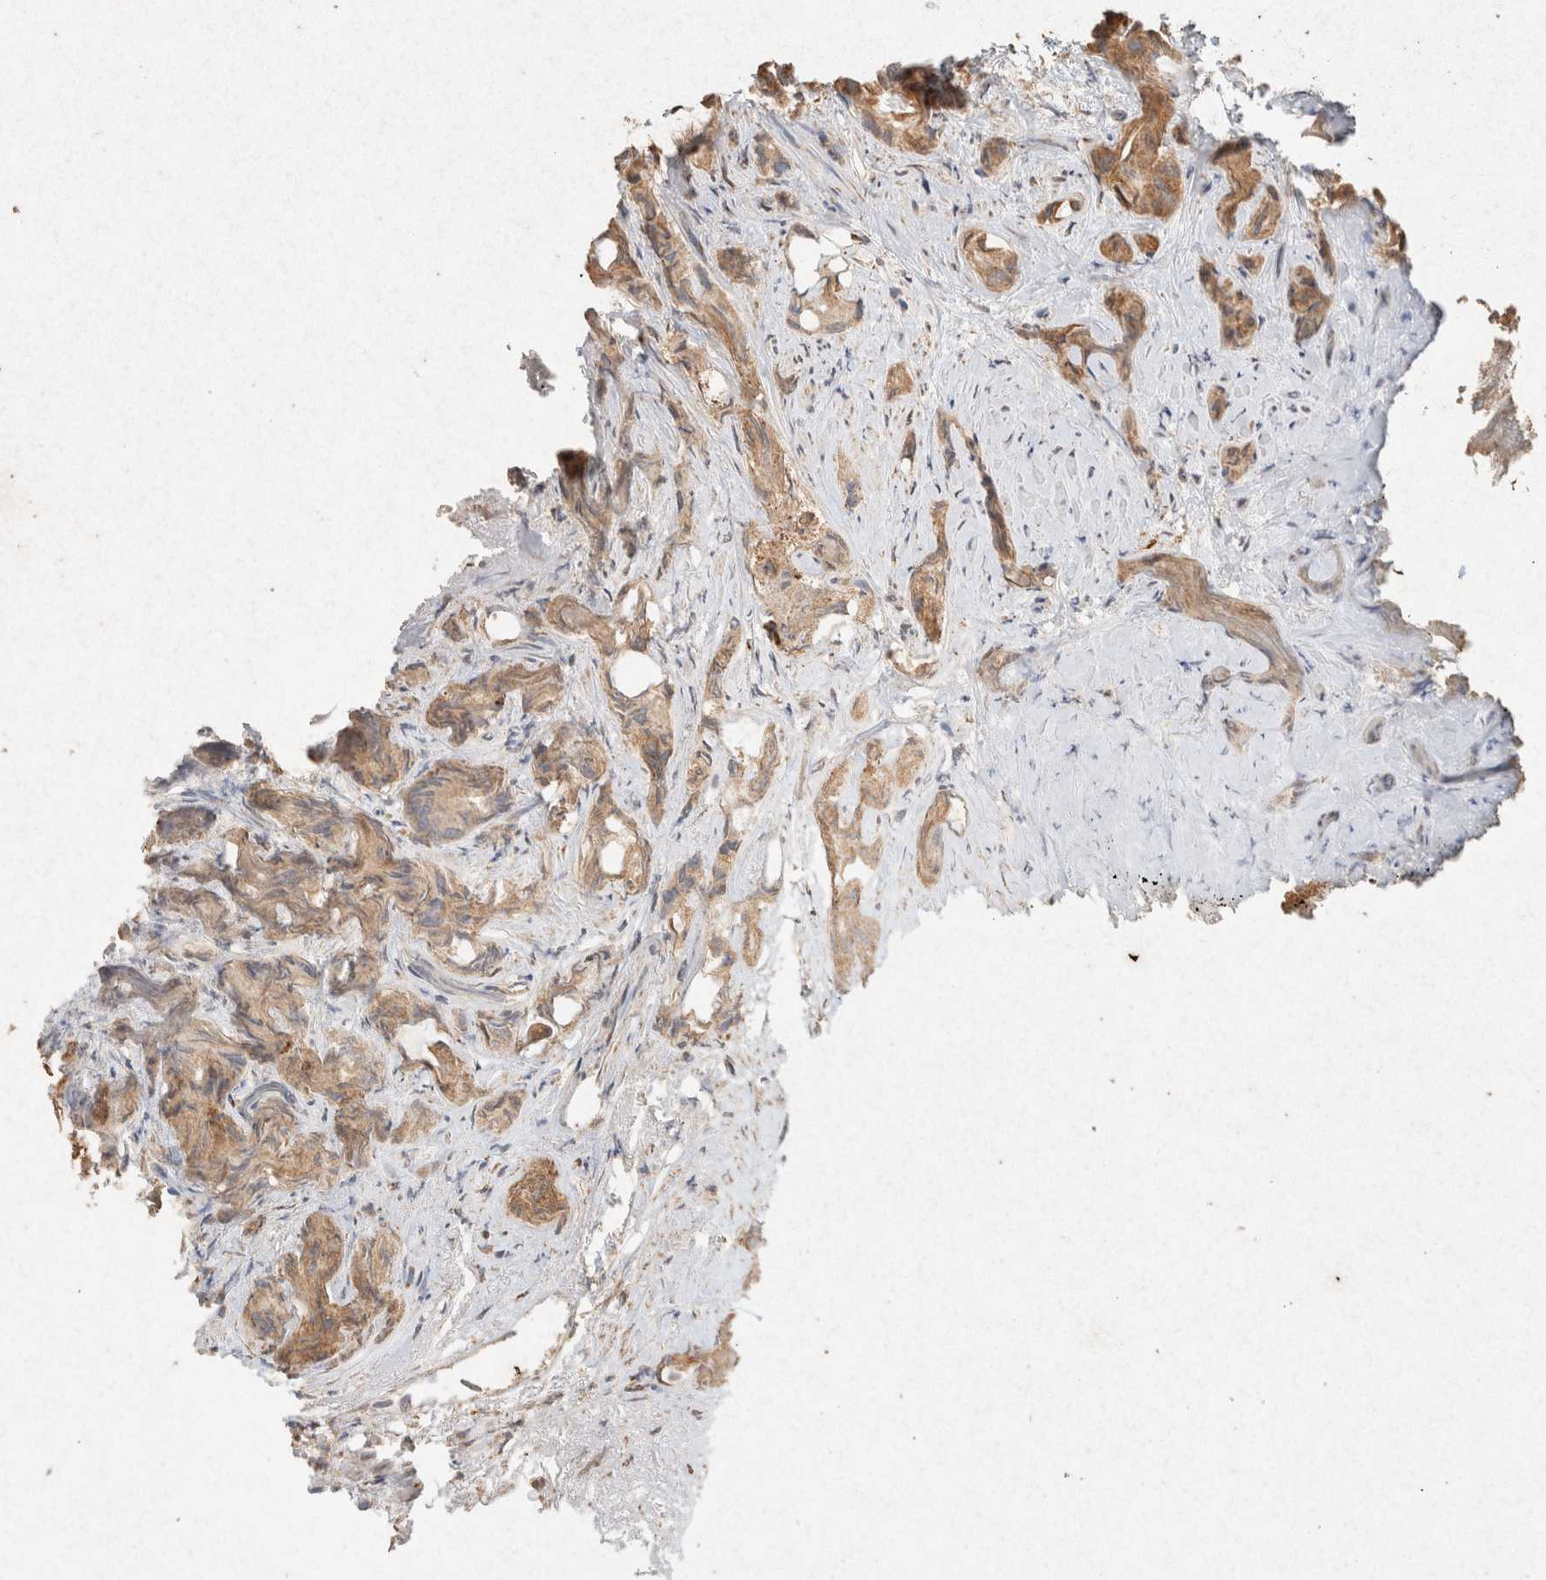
{"staining": {"intensity": "moderate", "quantity": ">75%", "location": "cytoplasmic/membranous"}, "tissue": "prostate cancer", "cell_type": "Tumor cells", "image_type": "cancer", "snomed": [{"axis": "morphology", "description": "Adenocarcinoma, Low grade"}, {"axis": "topography", "description": "Prostate"}], "caption": "Brown immunohistochemical staining in human prostate cancer (low-grade adenocarcinoma) reveals moderate cytoplasmic/membranous positivity in about >75% of tumor cells.", "gene": "SDC2", "patient": {"sex": "male", "age": 89}}